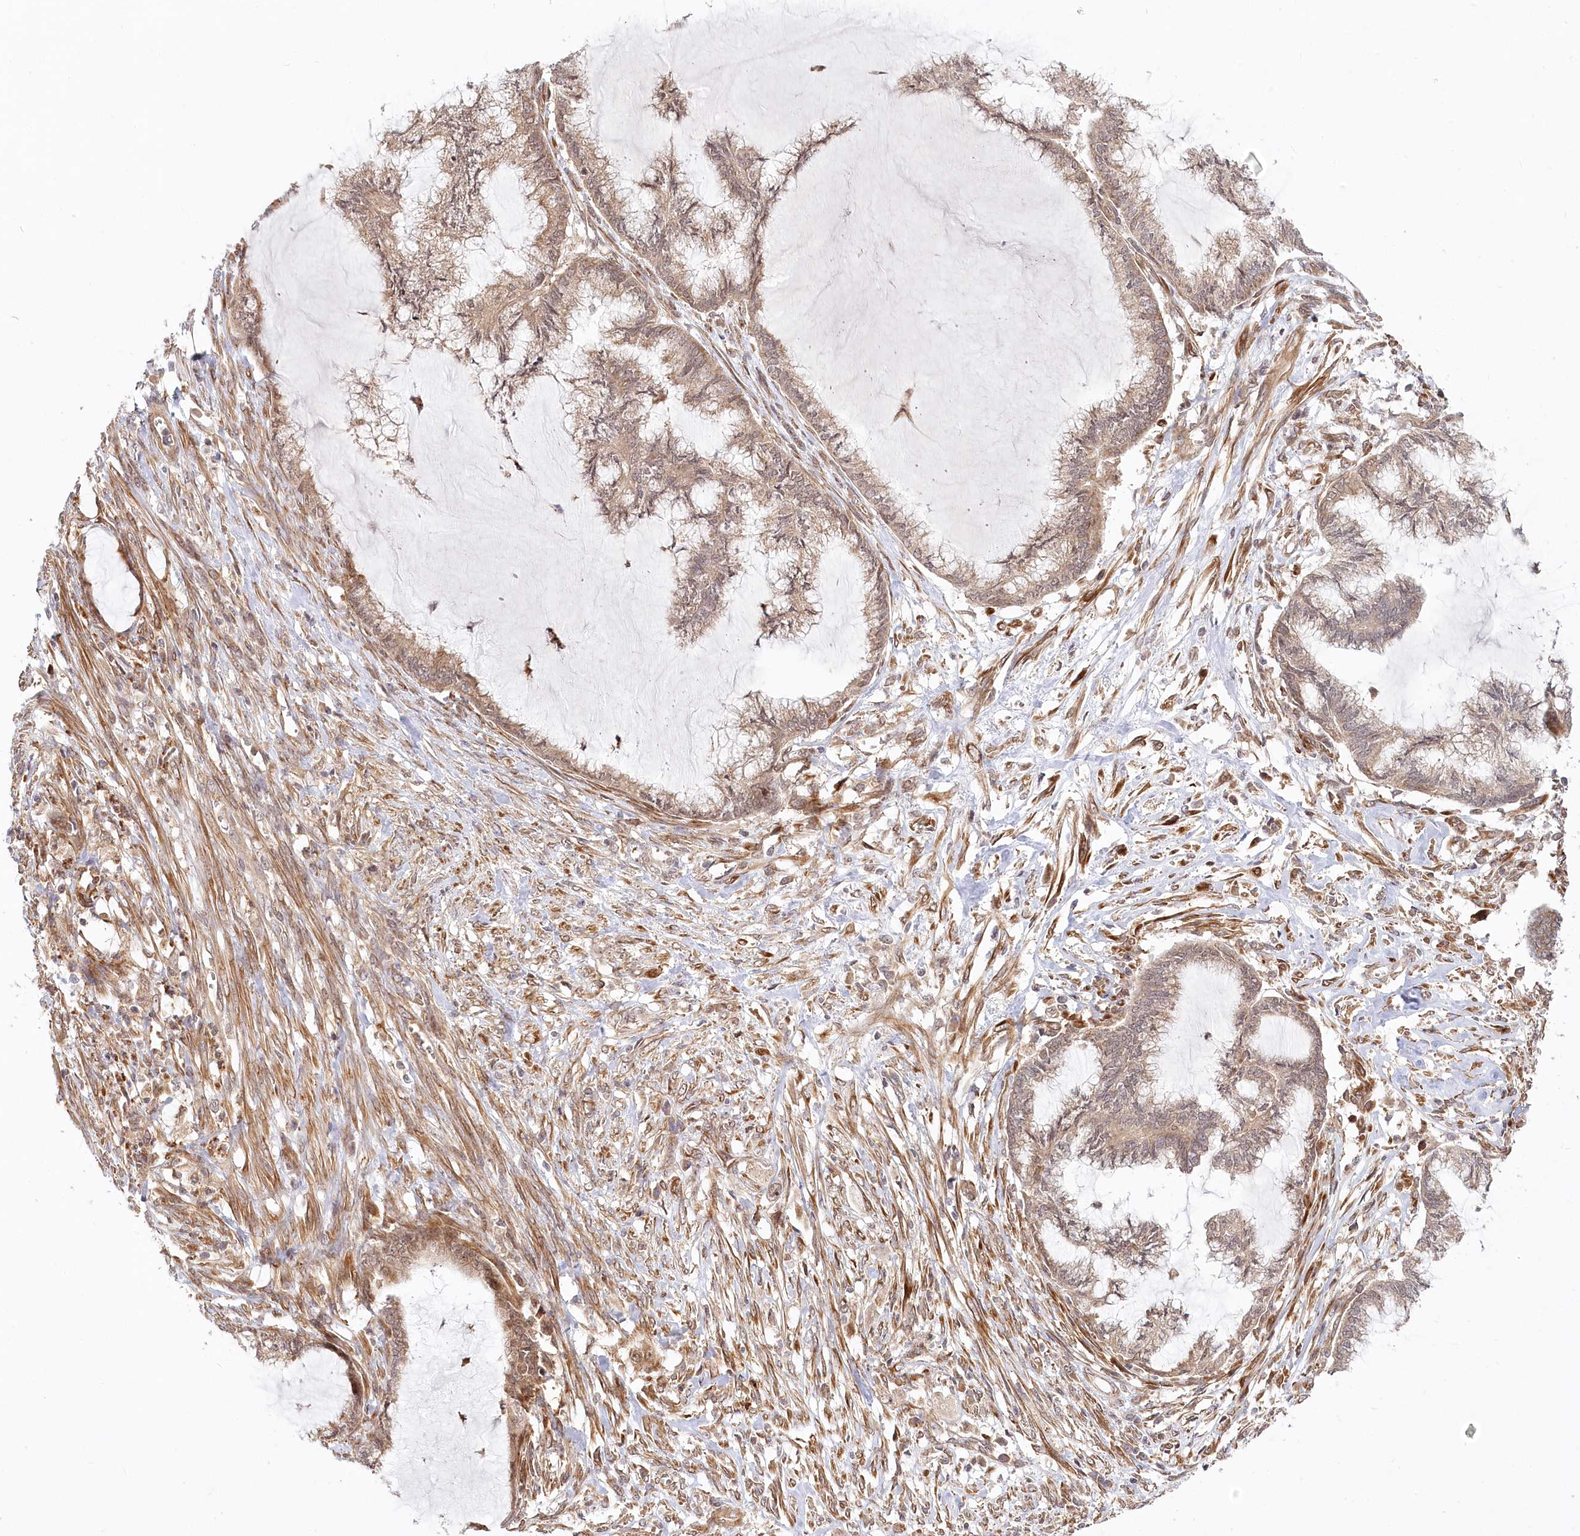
{"staining": {"intensity": "weak", "quantity": "25%-75%", "location": "cytoplasmic/membranous"}, "tissue": "endometrial cancer", "cell_type": "Tumor cells", "image_type": "cancer", "snomed": [{"axis": "morphology", "description": "Adenocarcinoma, NOS"}, {"axis": "topography", "description": "Endometrium"}], "caption": "This photomicrograph displays immunohistochemistry staining of human endometrial adenocarcinoma, with low weak cytoplasmic/membranous staining in approximately 25%-75% of tumor cells.", "gene": "CEP70", "patient": {"sex": "female", "age": 86}}